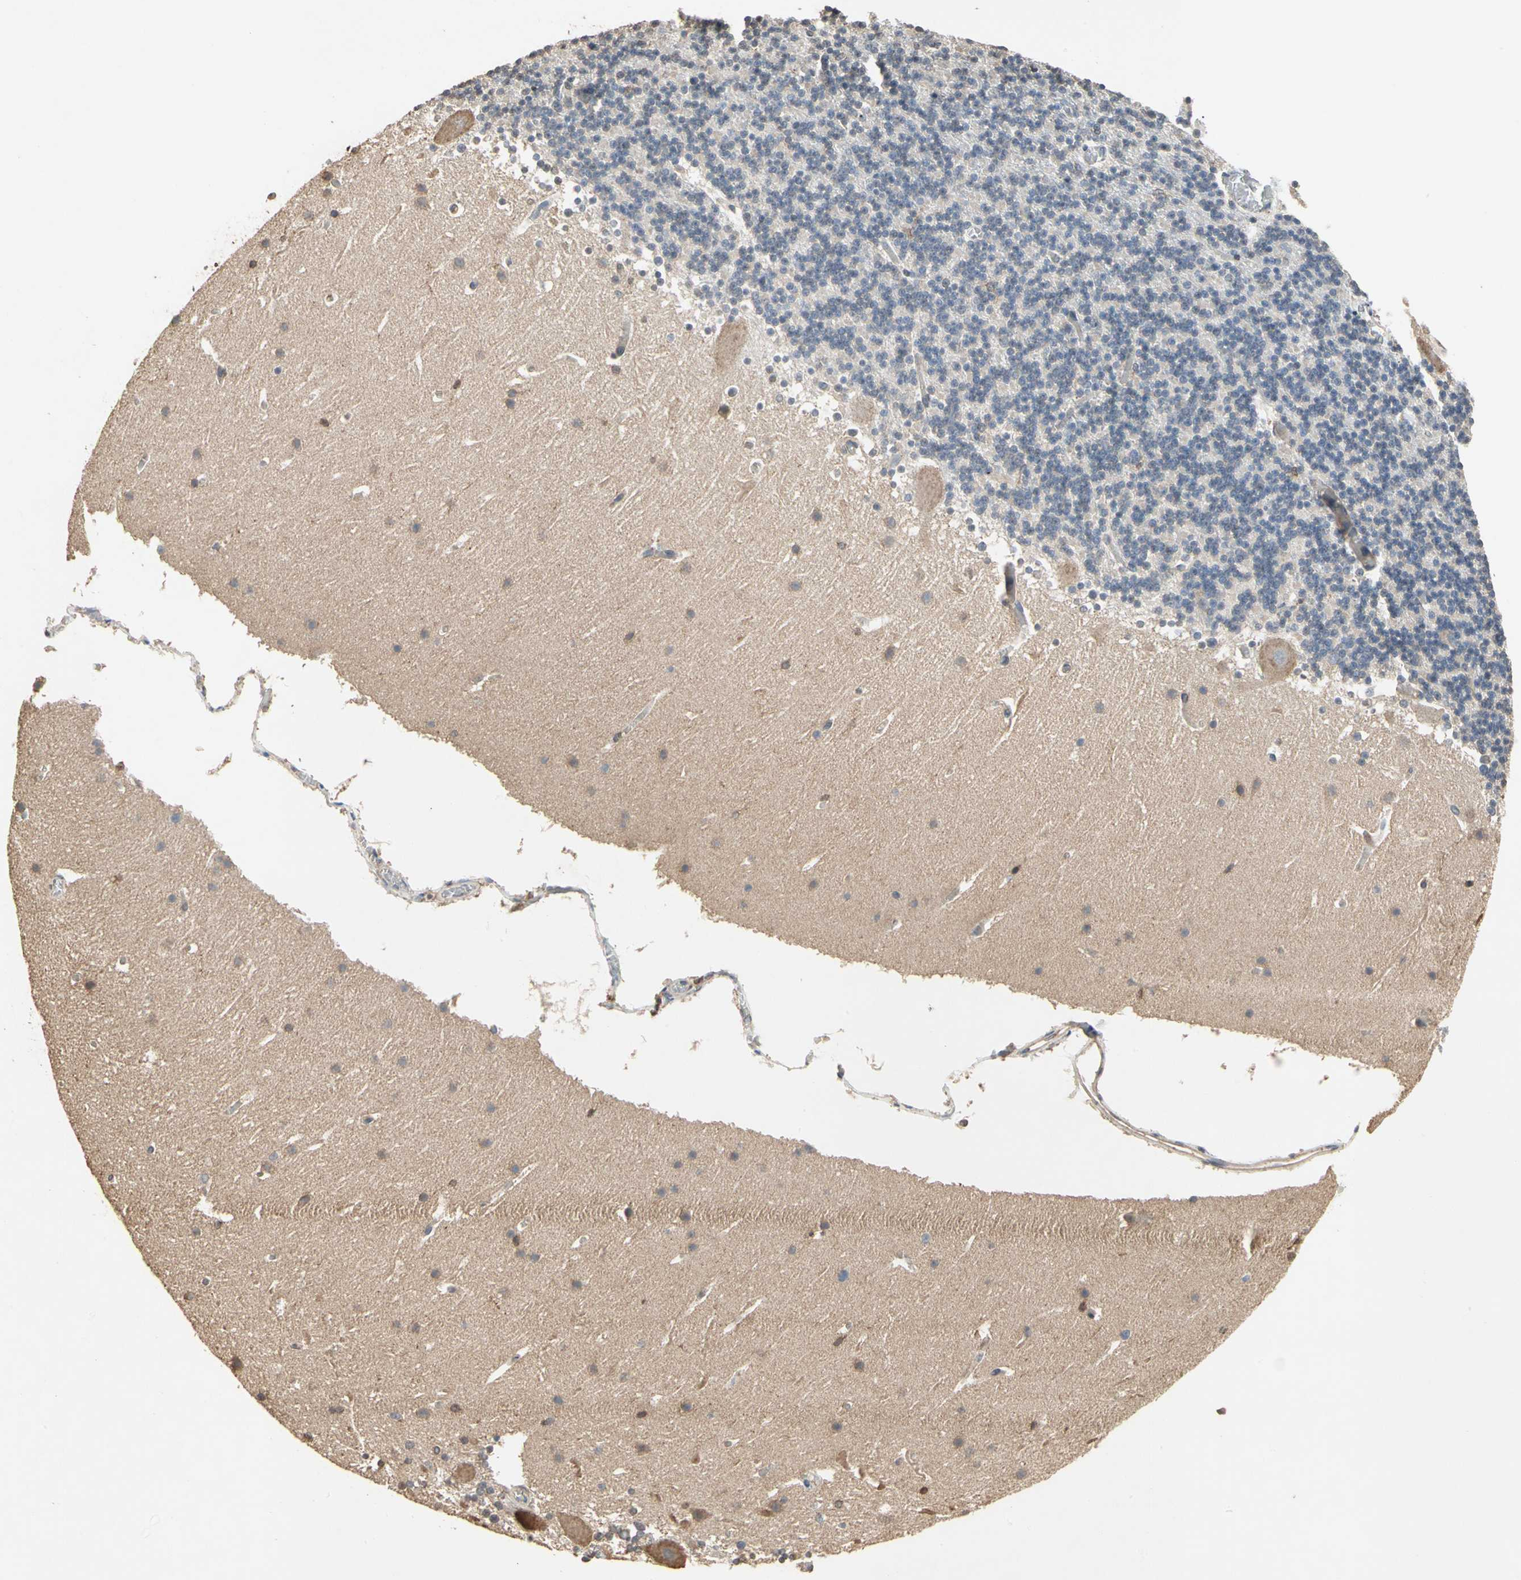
{"staining": {"intensity": "negative", "quantity": "none", "location": "none"}, "tissue": "cerebellum", "cell_type": "Cells in granular layer", "image_type": "normal", "snomed": [{"axis": "morphology", "description": "Normal tissue, NOS"}, {"axis": "topography", "description": "Cerebellum"}], "caption": "A photomicrograph of human cerebellum is negative for staining in cells in granular layer. (Immunohistochemistry (ihc), brightfield microscopy, high magnification).", "gene": "MAP3K10", "patient": {"sex": "male", "age": 45}}